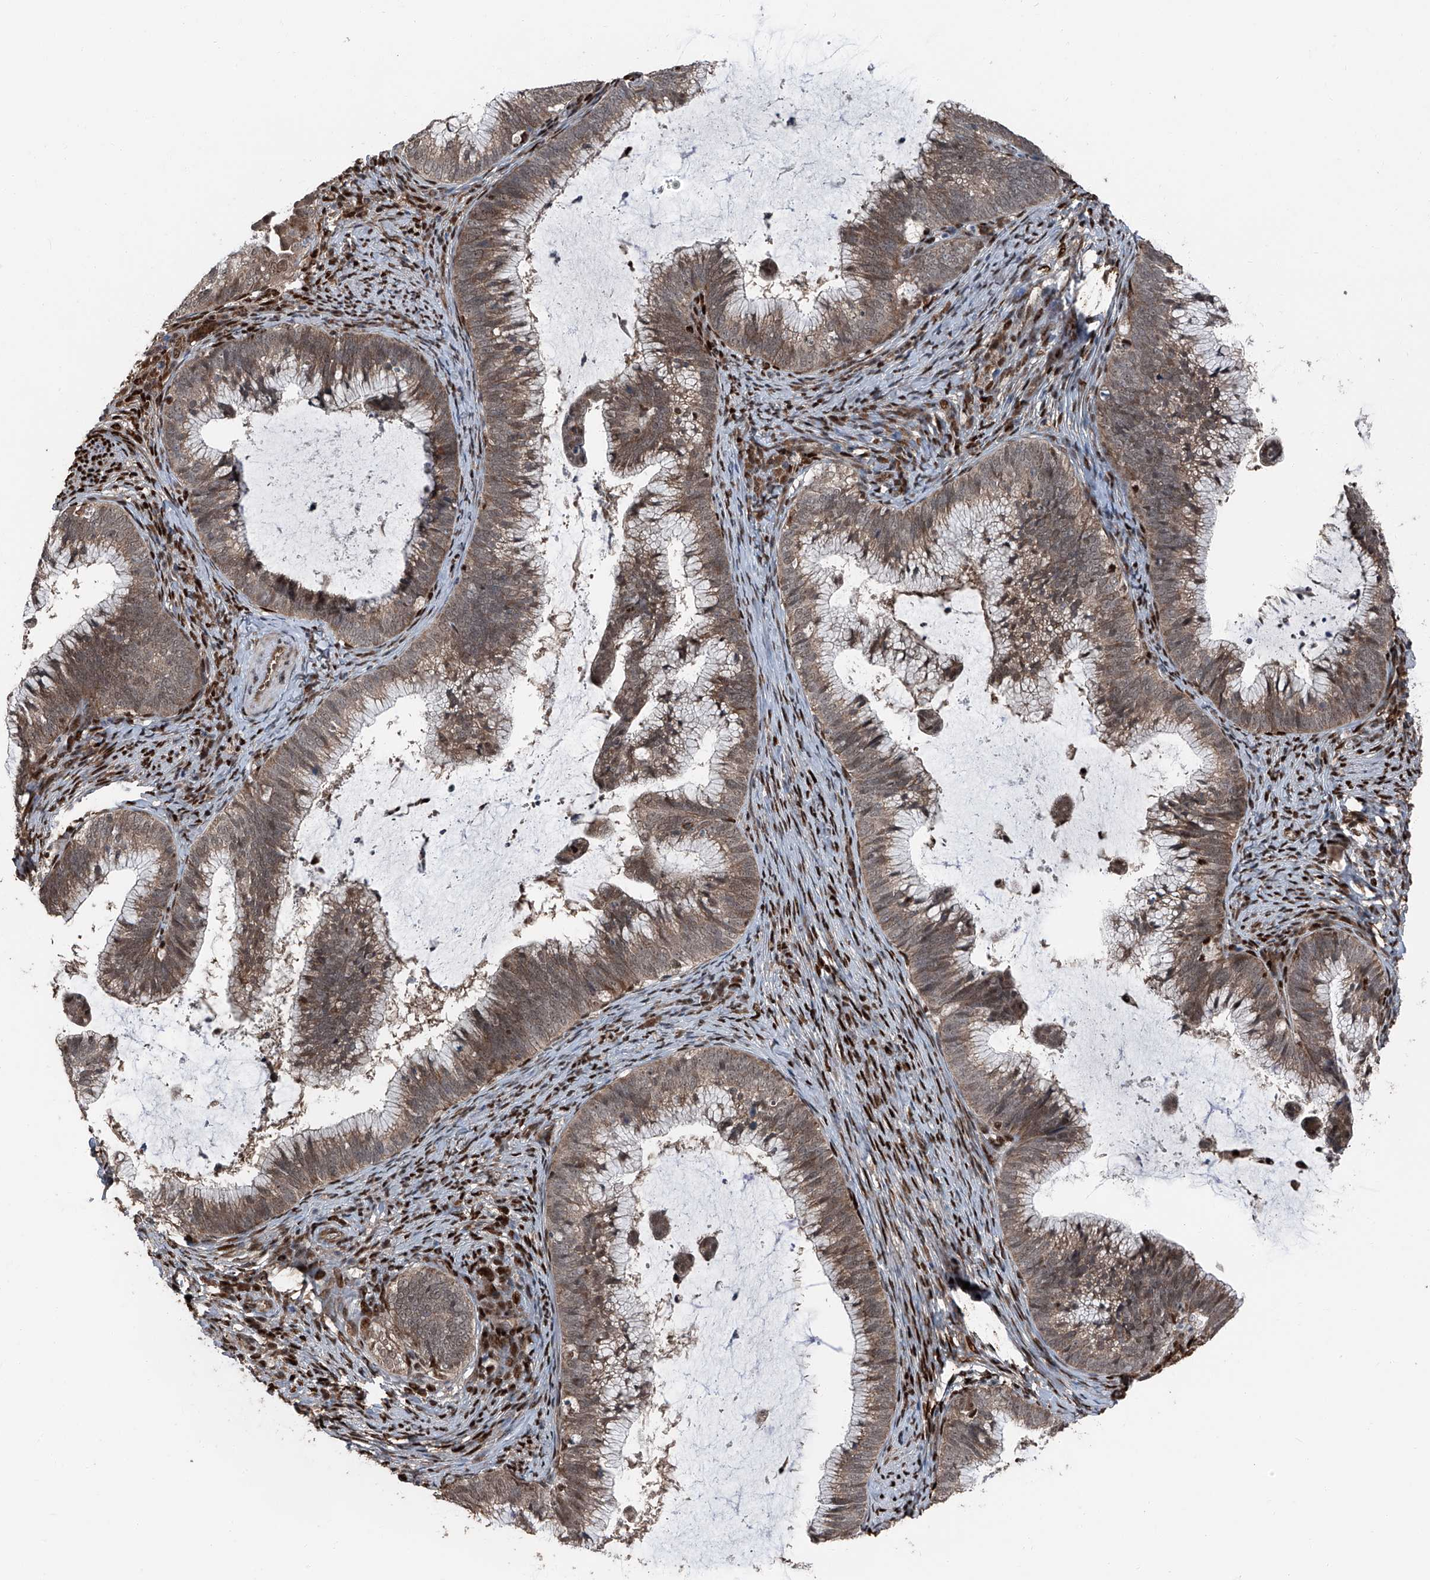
{"staining": {"intensity": "moderate", "quantity": ">75%", "location": "cytoplasmic/membranous"}, "tissue": "cervical cancer", "cell_type": "Tumor cells", "image_type": "cancer", "snomed": [{"axis": "morphology", "description": "Adenocarcinoma, NOS"}, {"axis": "topography", "description": "Cervix"}], "caption": "Brown immunohistochemical staining in cervical adenocarcinoma demonstrates moderate cytoplasmic/membranous positivity in about >75% of tumor cells.", "gene": "FKBP5", "patient": {"sex": "female", "age": 36}}